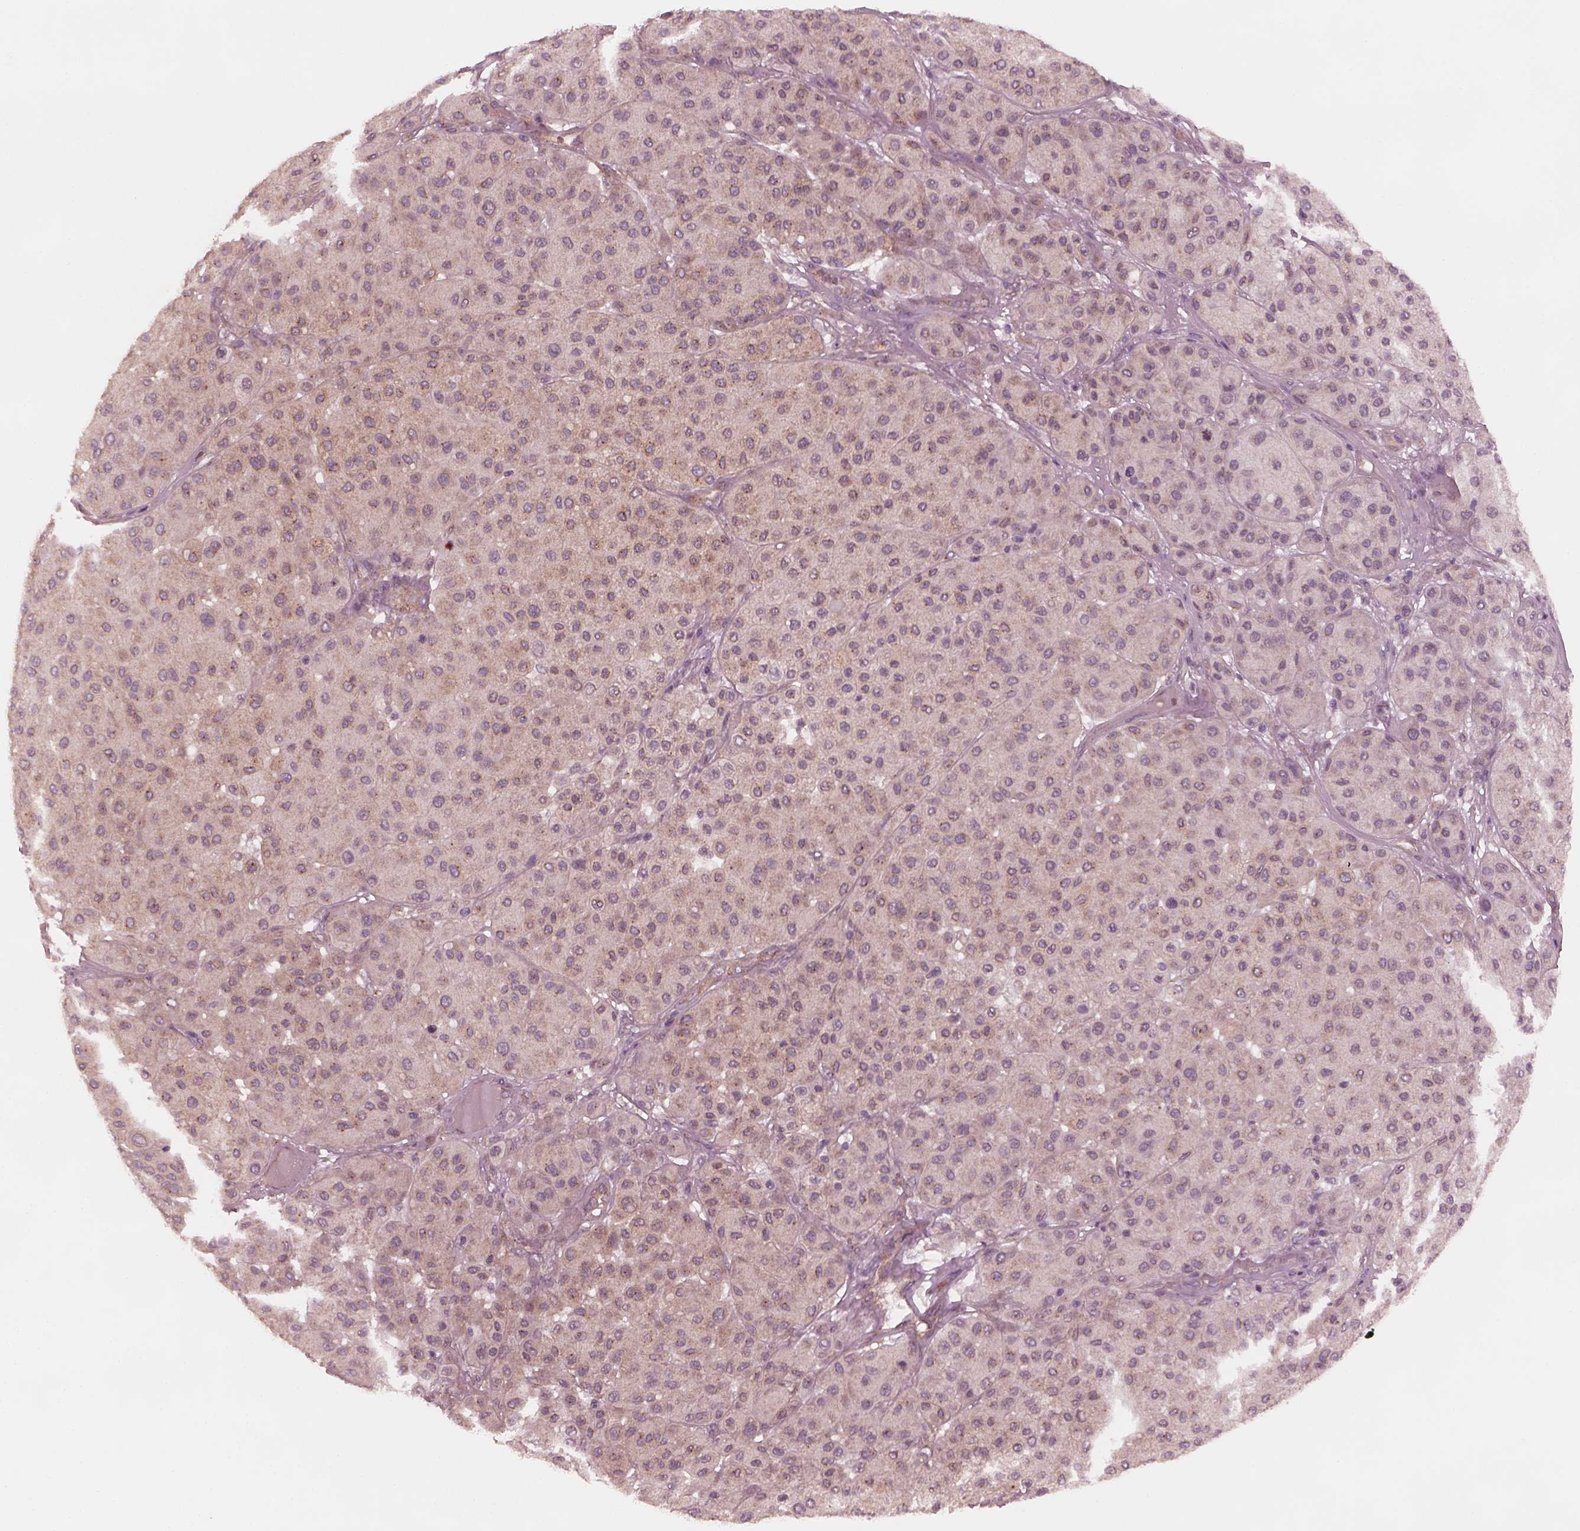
{"staining": {"intensity": "weak", "quantity": "25%-75%", "location": "cytoplasmic/membranous"}, "tissue": "melanoma", "cell_type": "Tumor cells", "image_type": "cancer", "snomed": [{"axis": "morphology", "description": "Malignant melanoma, Metastatic site"}, {"axis": "topography", "description": "Smooth muscle"}], "caption": "Immunohistochemistry (DAB) staining of human melanoma shows weak cytoplasmic/membranous protein staining in approximately 25%-75% of tumor cells.", "gene": "TUBG1", "patient": {"sex": "male", "age": 41}}